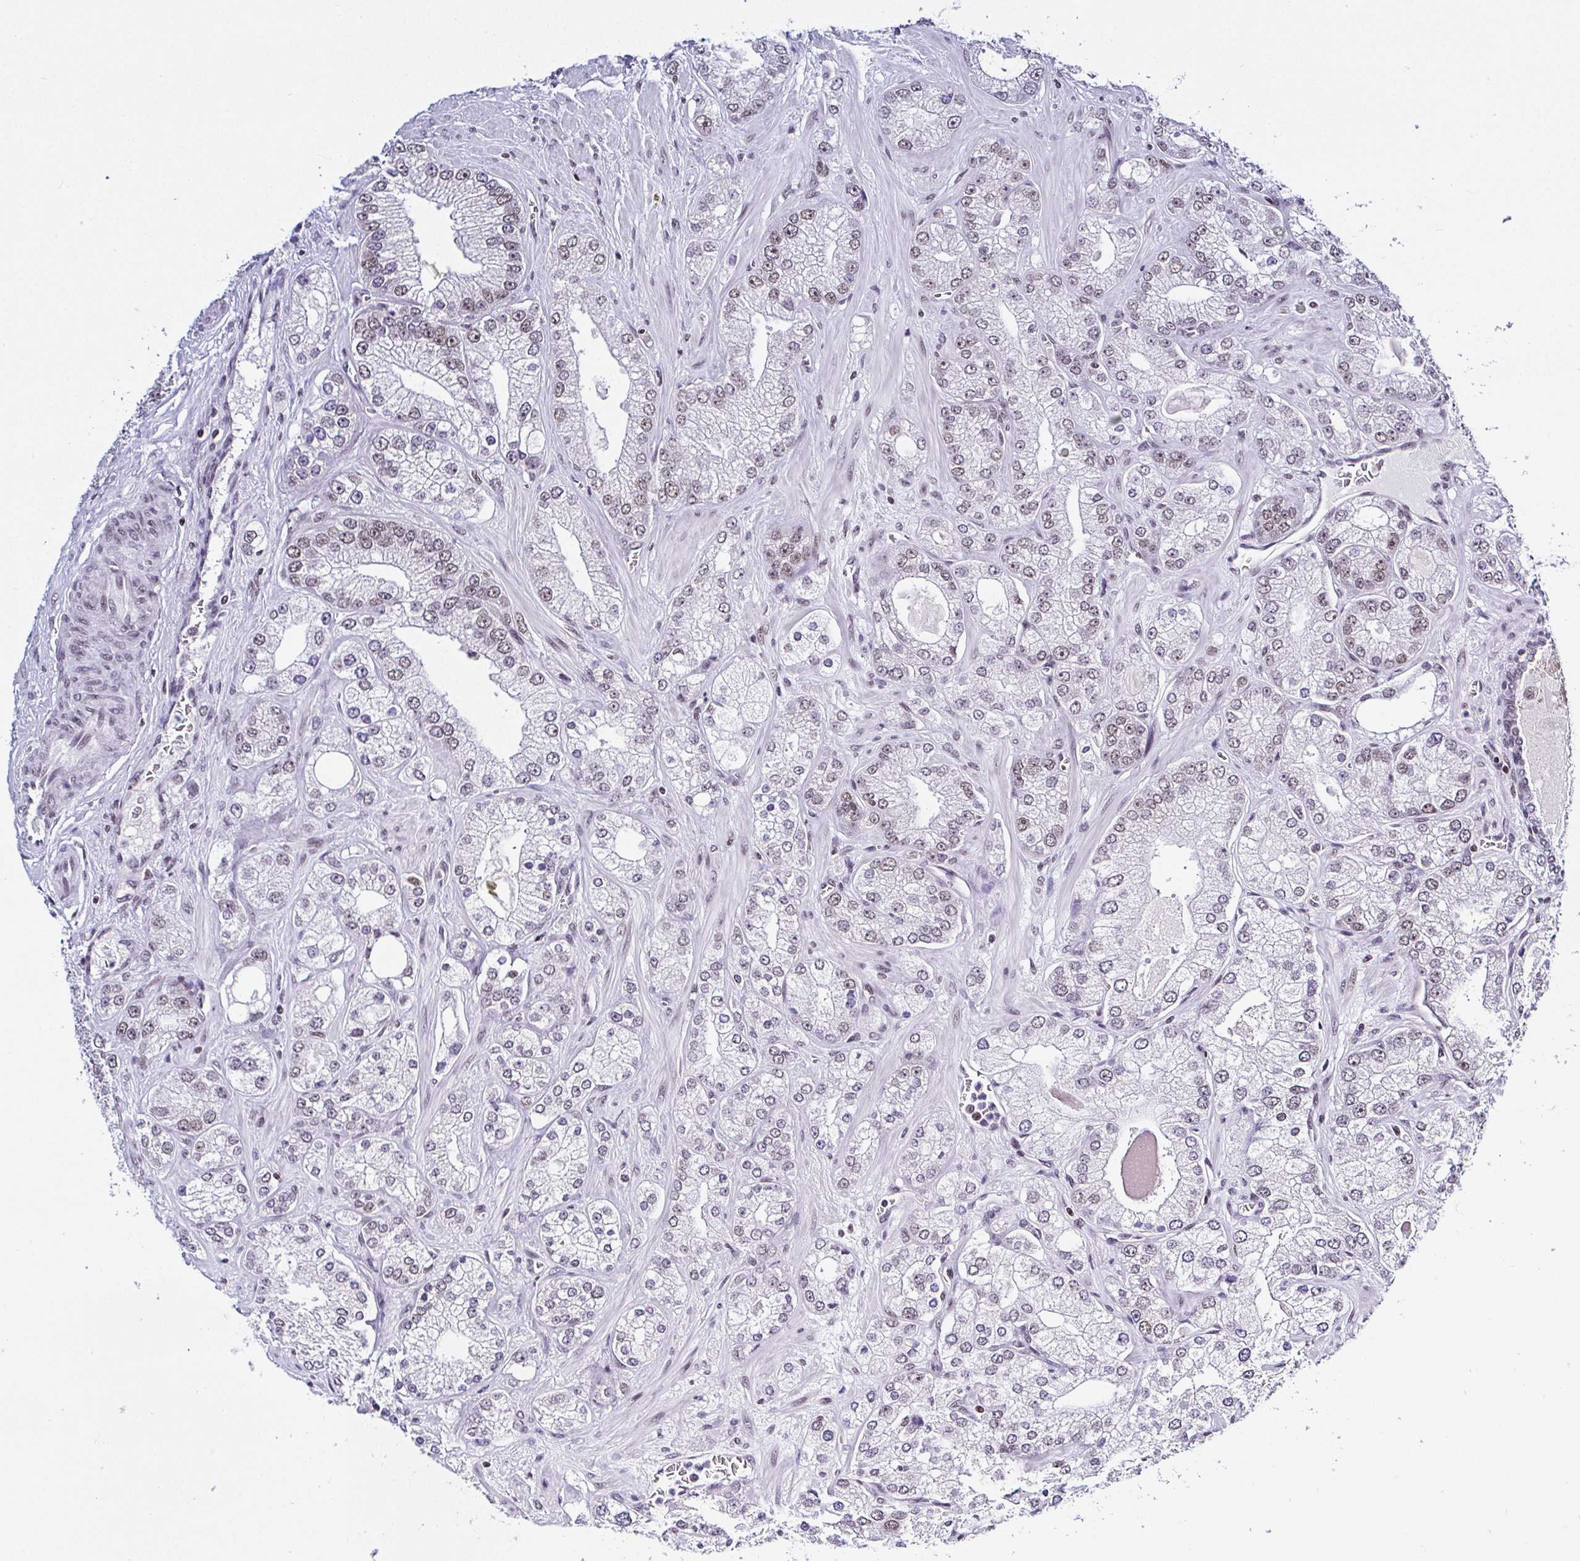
{"staining": {"intensity": "weak", "quantity": "25%-75%", "location": "nuclear"}, "tissue": "prostate cancer", "cell_type": "Tumor cells", "image_type": "cancer", "snomed": [{"axis": "morphology", "description": "Normal tissue, NOS"}, {"axis": "morphology", "description": "Adenocarcinoma, High grade"}, {"axis": "topography", "description": "Prostate"}, {"axis": "topography", "description": "Peripheral nerve tissue"}], "caption": "Immunohistochemical staining of prostate high-grade adenocarcinoma shows low levels of weak nuclear protein expression in approximately 25%-75% of tumor cells. (IHC, brightfield microscopy, high magnification).", "gene": "DR1", "patient": {"sex": "male", "age": 68}}